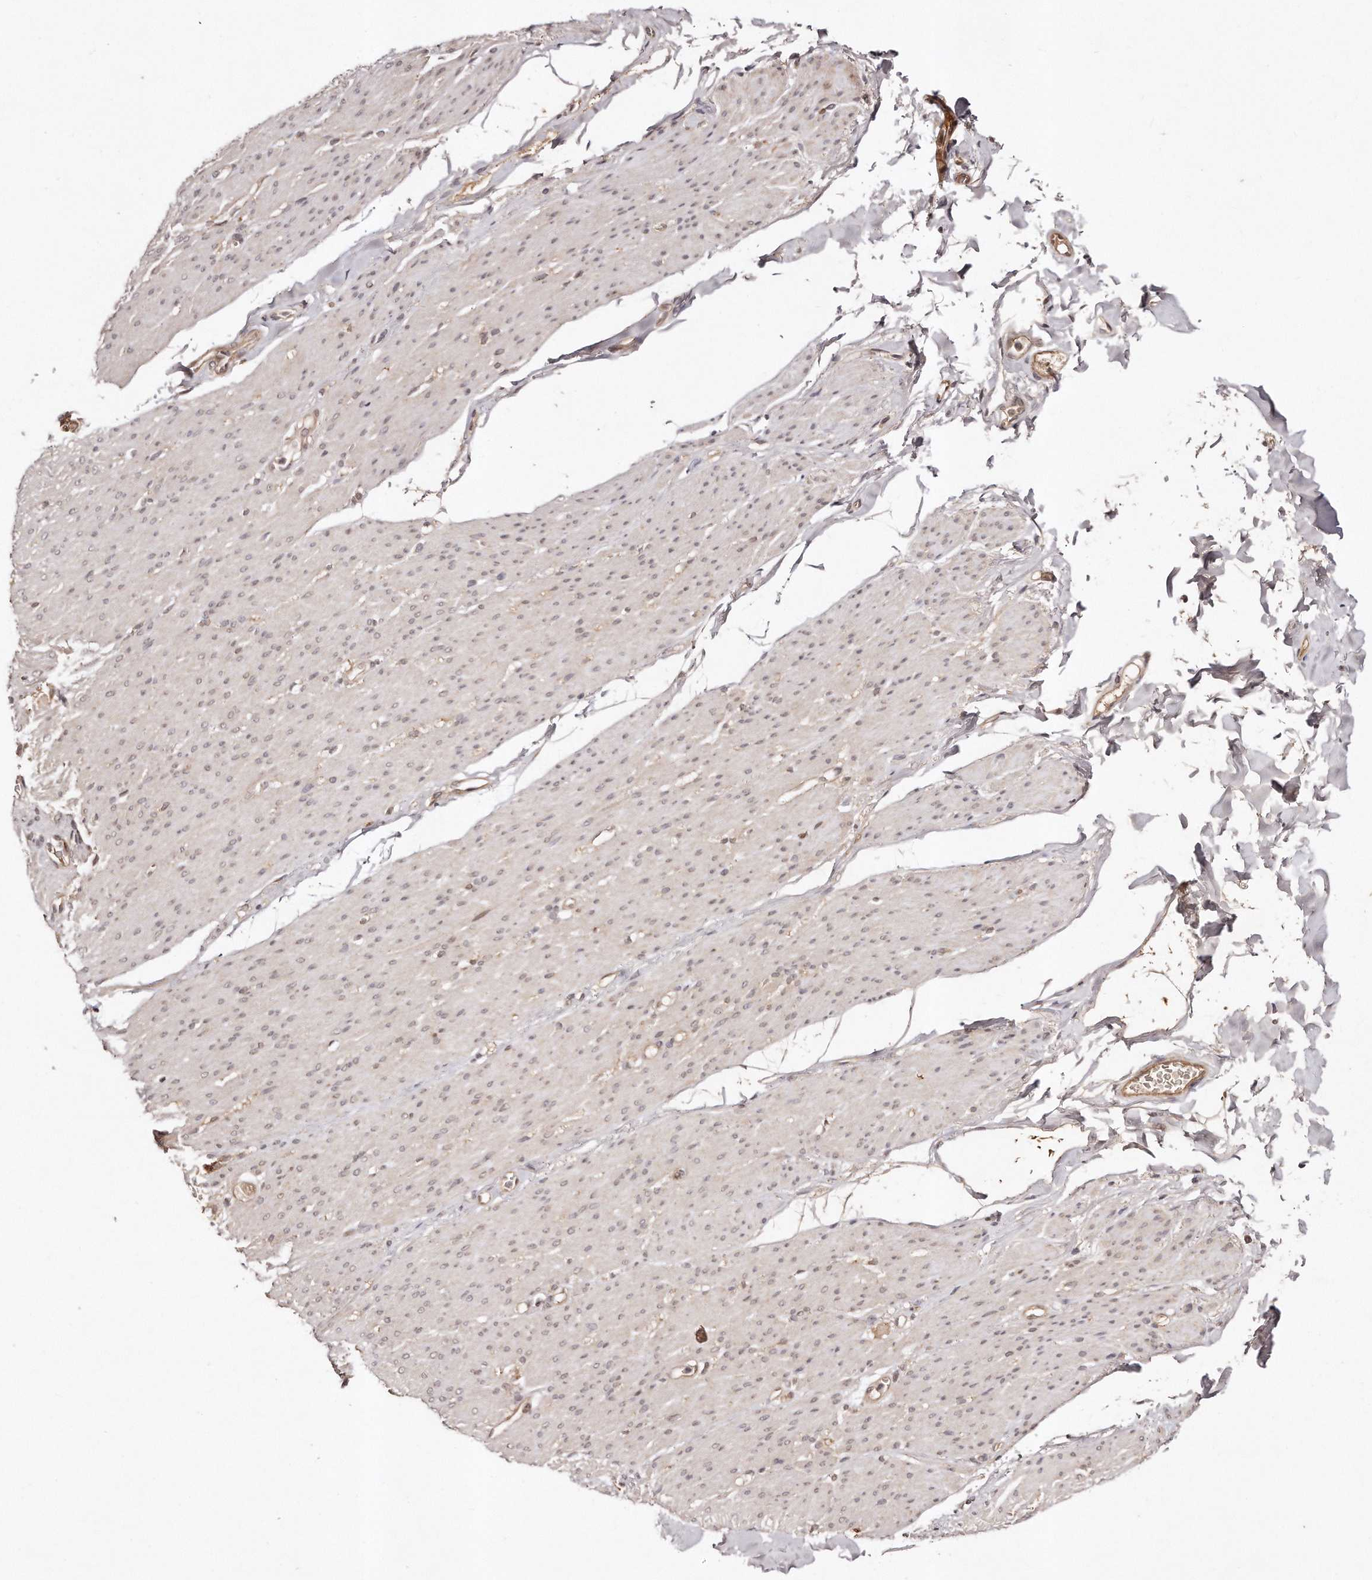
{"staining": {"intensity": "weak", "quantity": "25%-75%", "location": "nuclear"}, "tissue": "smooth muscle", "cell_type": "Smooth muscle cells", "image_type": "normal", "snomed": [{"axis": "morphology", "description": "Normal tissue, NOS"}, {"axis": "topography", "description": "Colon"}, {"axis": "topography", "description": "Peripheral nerve tissue"}], "caption": "Benign smooth muscle shows weak nuclear expression in about 25%-75% of smooth muscle cells (brown staining indicates protein expression, while blue staining denotes nuclei)..", "gene": "SOX4", "patient": {"sex": "female", "age": 61}}